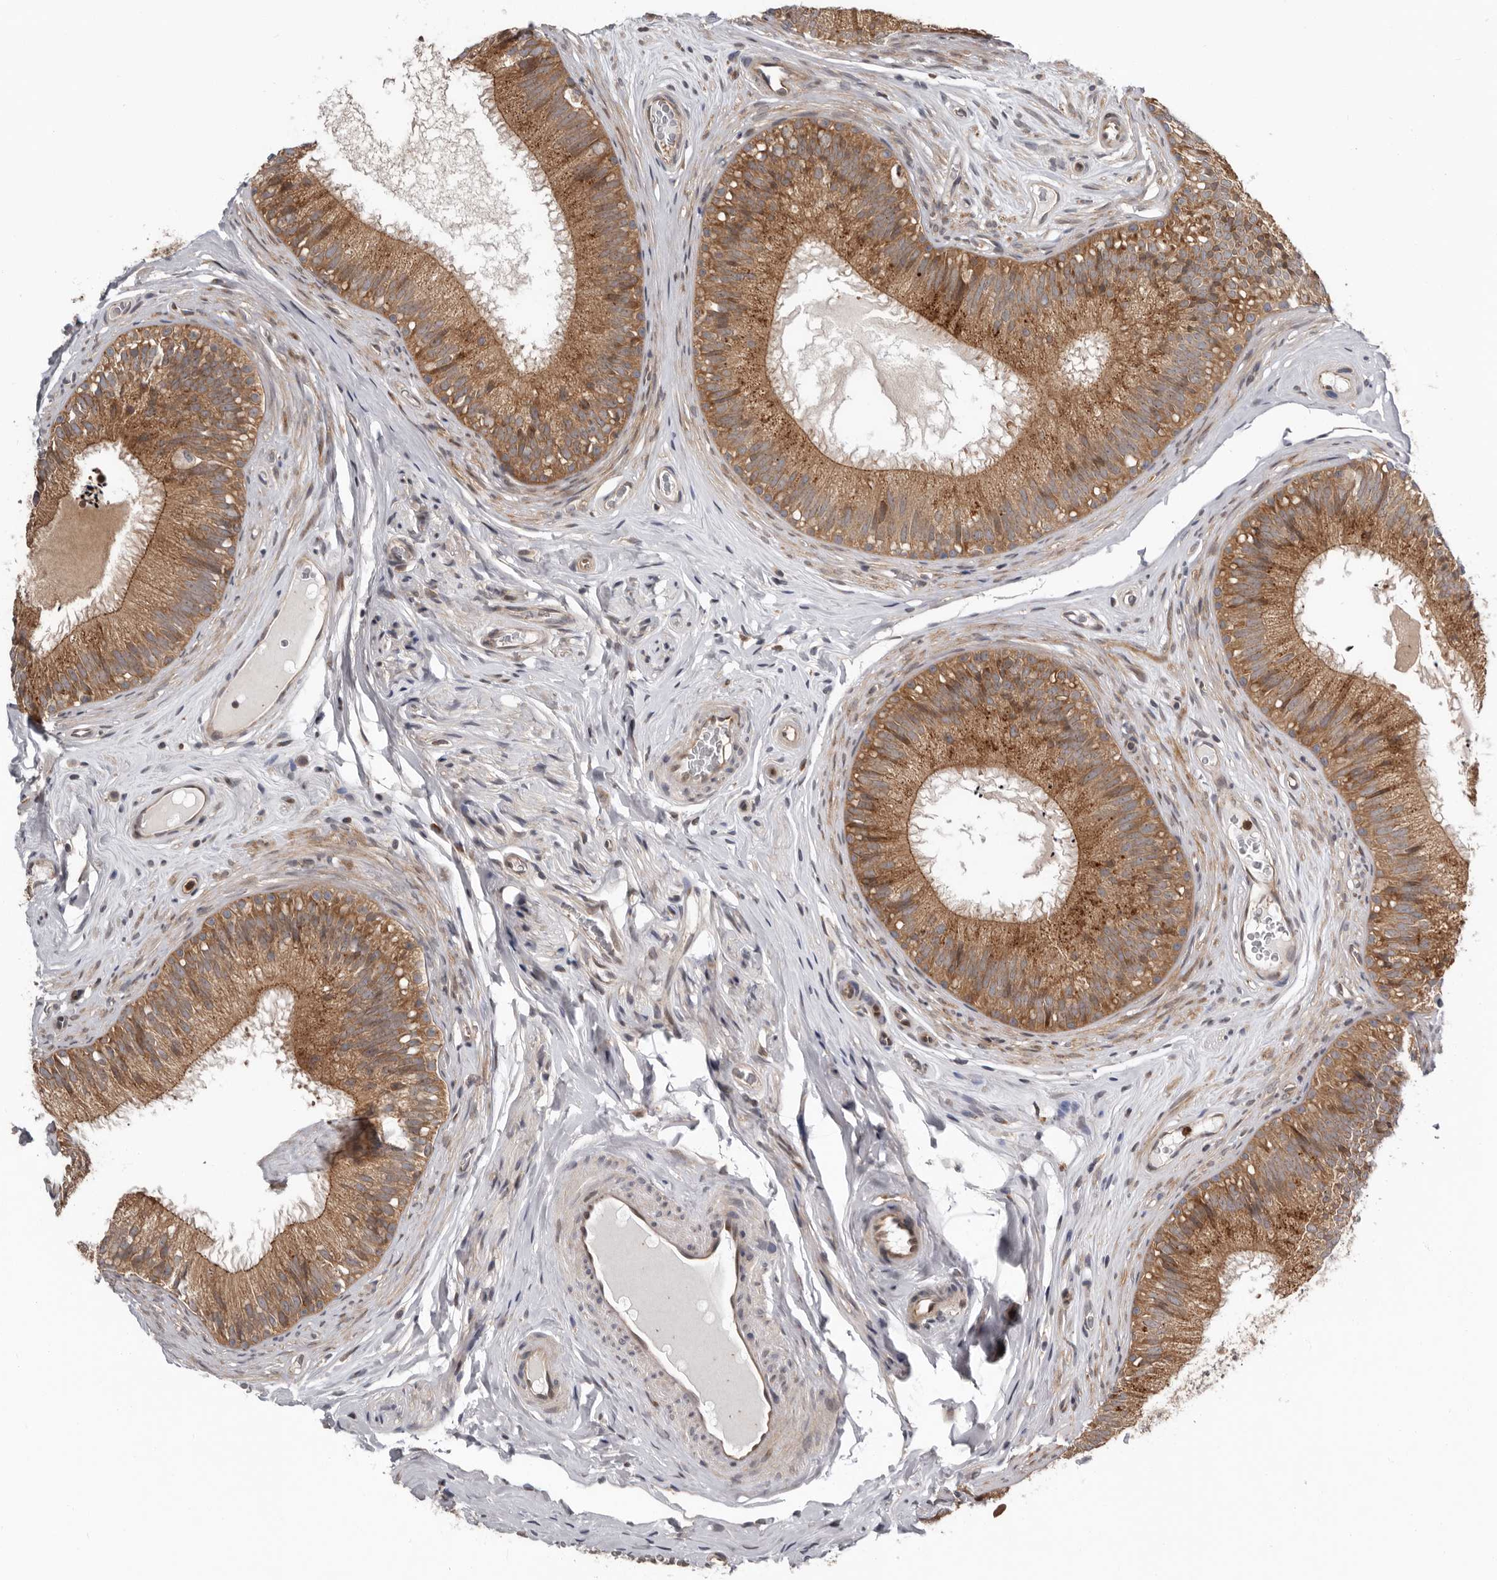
{"staining": {"intensity": "moderate", "quantity": ">75%", "location": "cytoplasmic/membranous"}, "tissue": "epididymis", "cell_type": "Glandular cells", "image_type": "normal", "snomed": [{"axis": "morphology", "description": "Normal tissue, NOS"}, {"axis": "topography", "description": "Epididymis"}], "caption": "Protein expression analysis of benign human epididymis reveals moderate cytoplasmic/membranous expression in about >75% of glandular cells. (Stains: DAB in brown, nuclei in blue, Microscopy: brightfield microscopy at high magnification).", "gene": "FGFR4", "patient": {"sex": "male", "age": 29}}